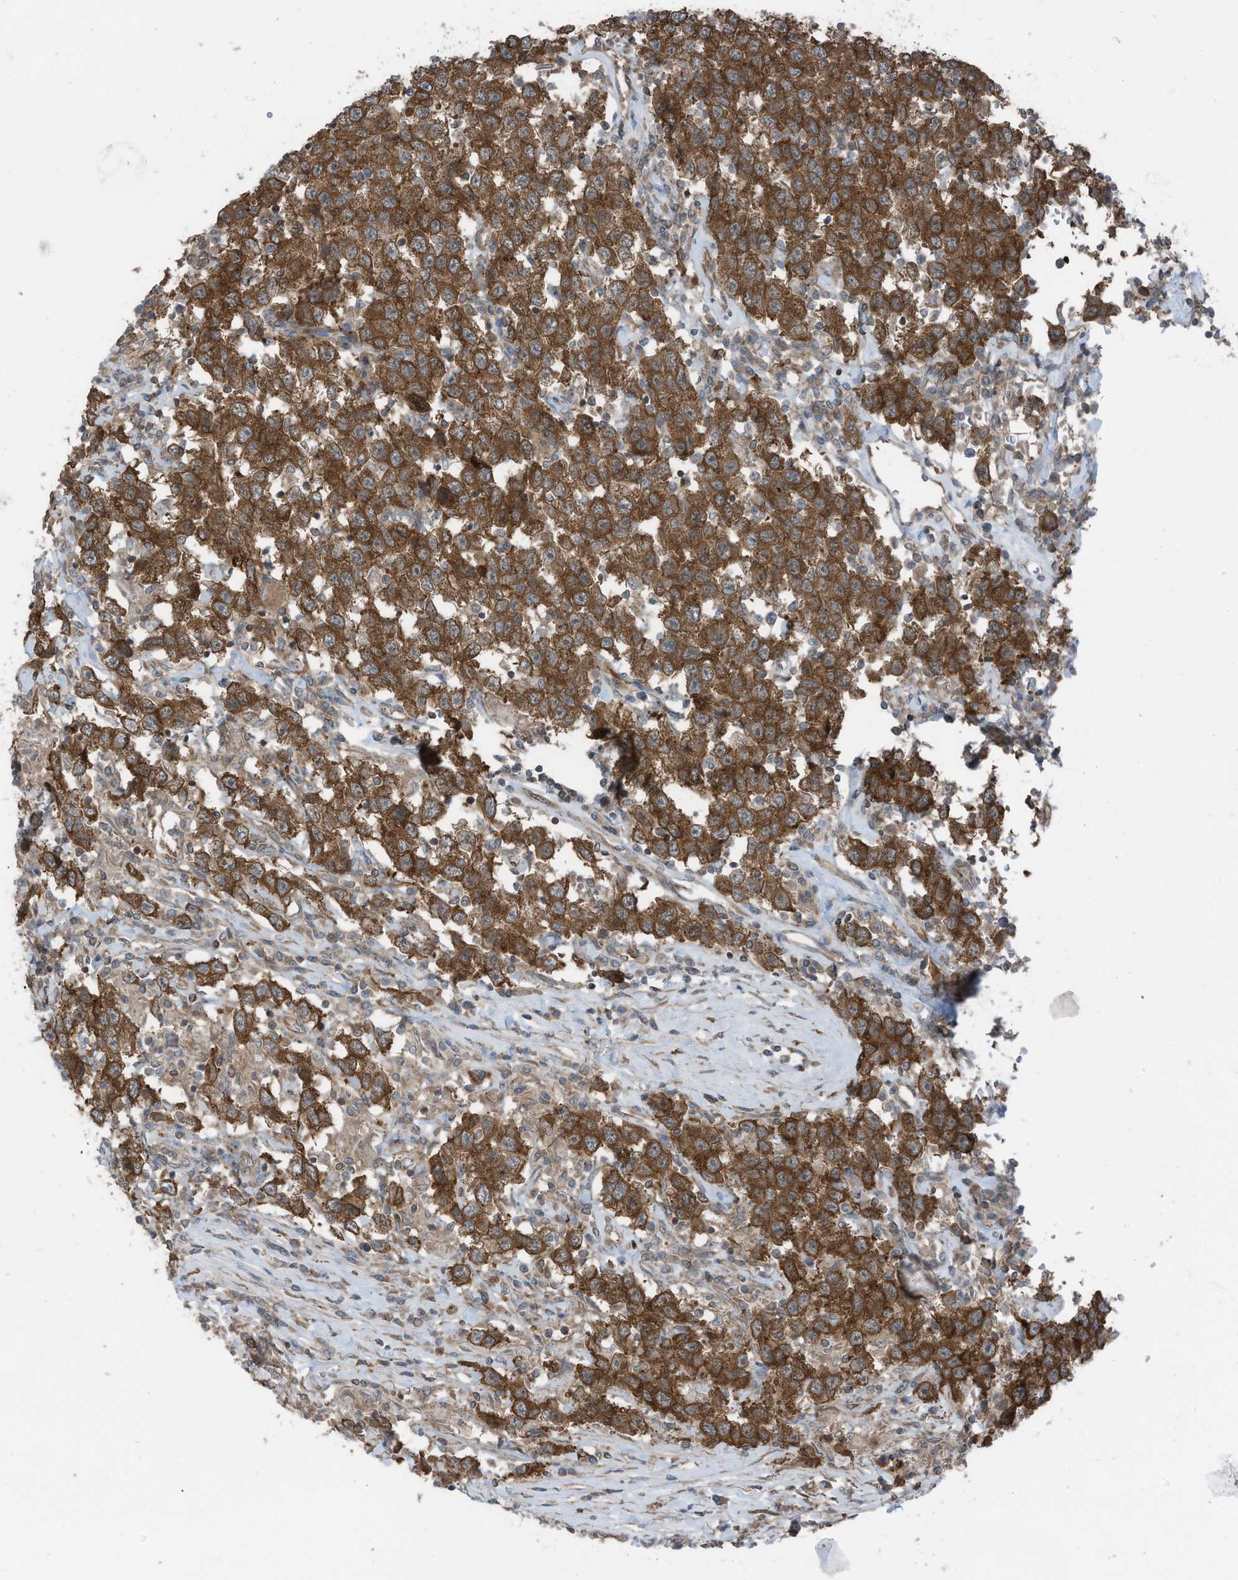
{"staining": {"intensity": "strong", "quantity": ">75%", "location": "cytoplasmic/membranous"}, "tissue": "testis cancer", "cell_type": "Tumor cells", "image_type": "cancer", "snomed": [{"axis": "morphology", "description": "Seminoma, NOS"}, {"axis": "topography", "description": "Testis"}], "caption": "Immunohistochemical staining of seminoma (testis) shows high levels of strong cytoplasmic/membranous protein staining in approximately >75% of tumor cells. Ihc stains the protein of interest in brown and the nuclei are stained blue.", "gene": "TXNDC9", "patient": {"sex": "male", "age": 41}}